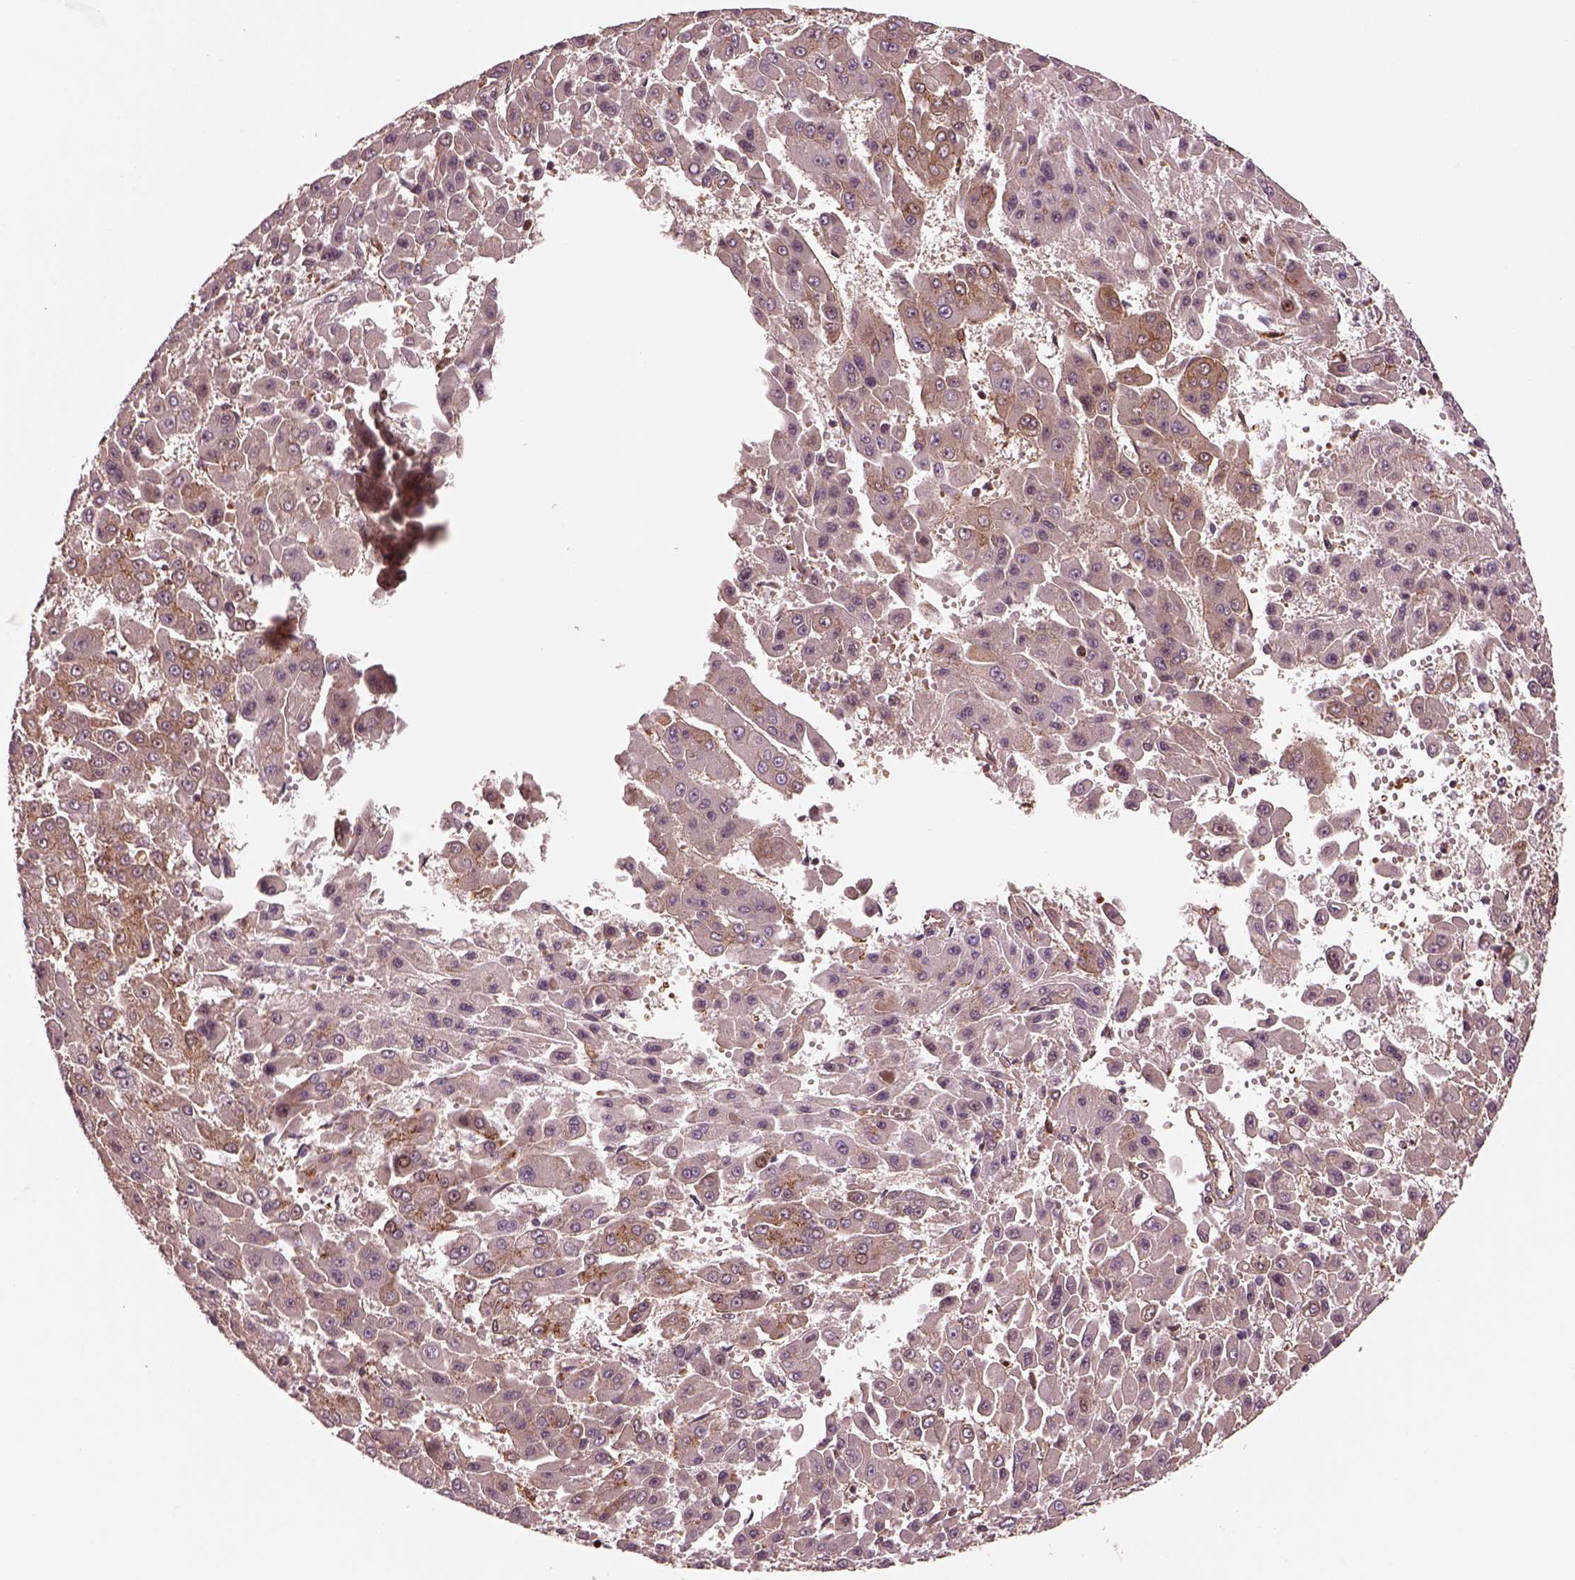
{"staining": {"intensity": "moderate", "quantity": "<25%", "location": "cytoplasmic/membranous"}, "tissue": "liver cancer", "cell_type": "Tumor cells", "image_type": "cancer", "snomed": [{"axis": "morphology", "description": "Carcinoma, Hepatocellular, NOS"}, {"axis": "topography", "description": "Liver"}], "caption": "An IHC photomicrograph of tumor tissue is shown. Protein staining in brown labels moderate cytoplasmic/membranous positivity in liver cancer within tumor cells.", "gene": "WASHC2A", "patient": {"sex": "male", "age": 78}}